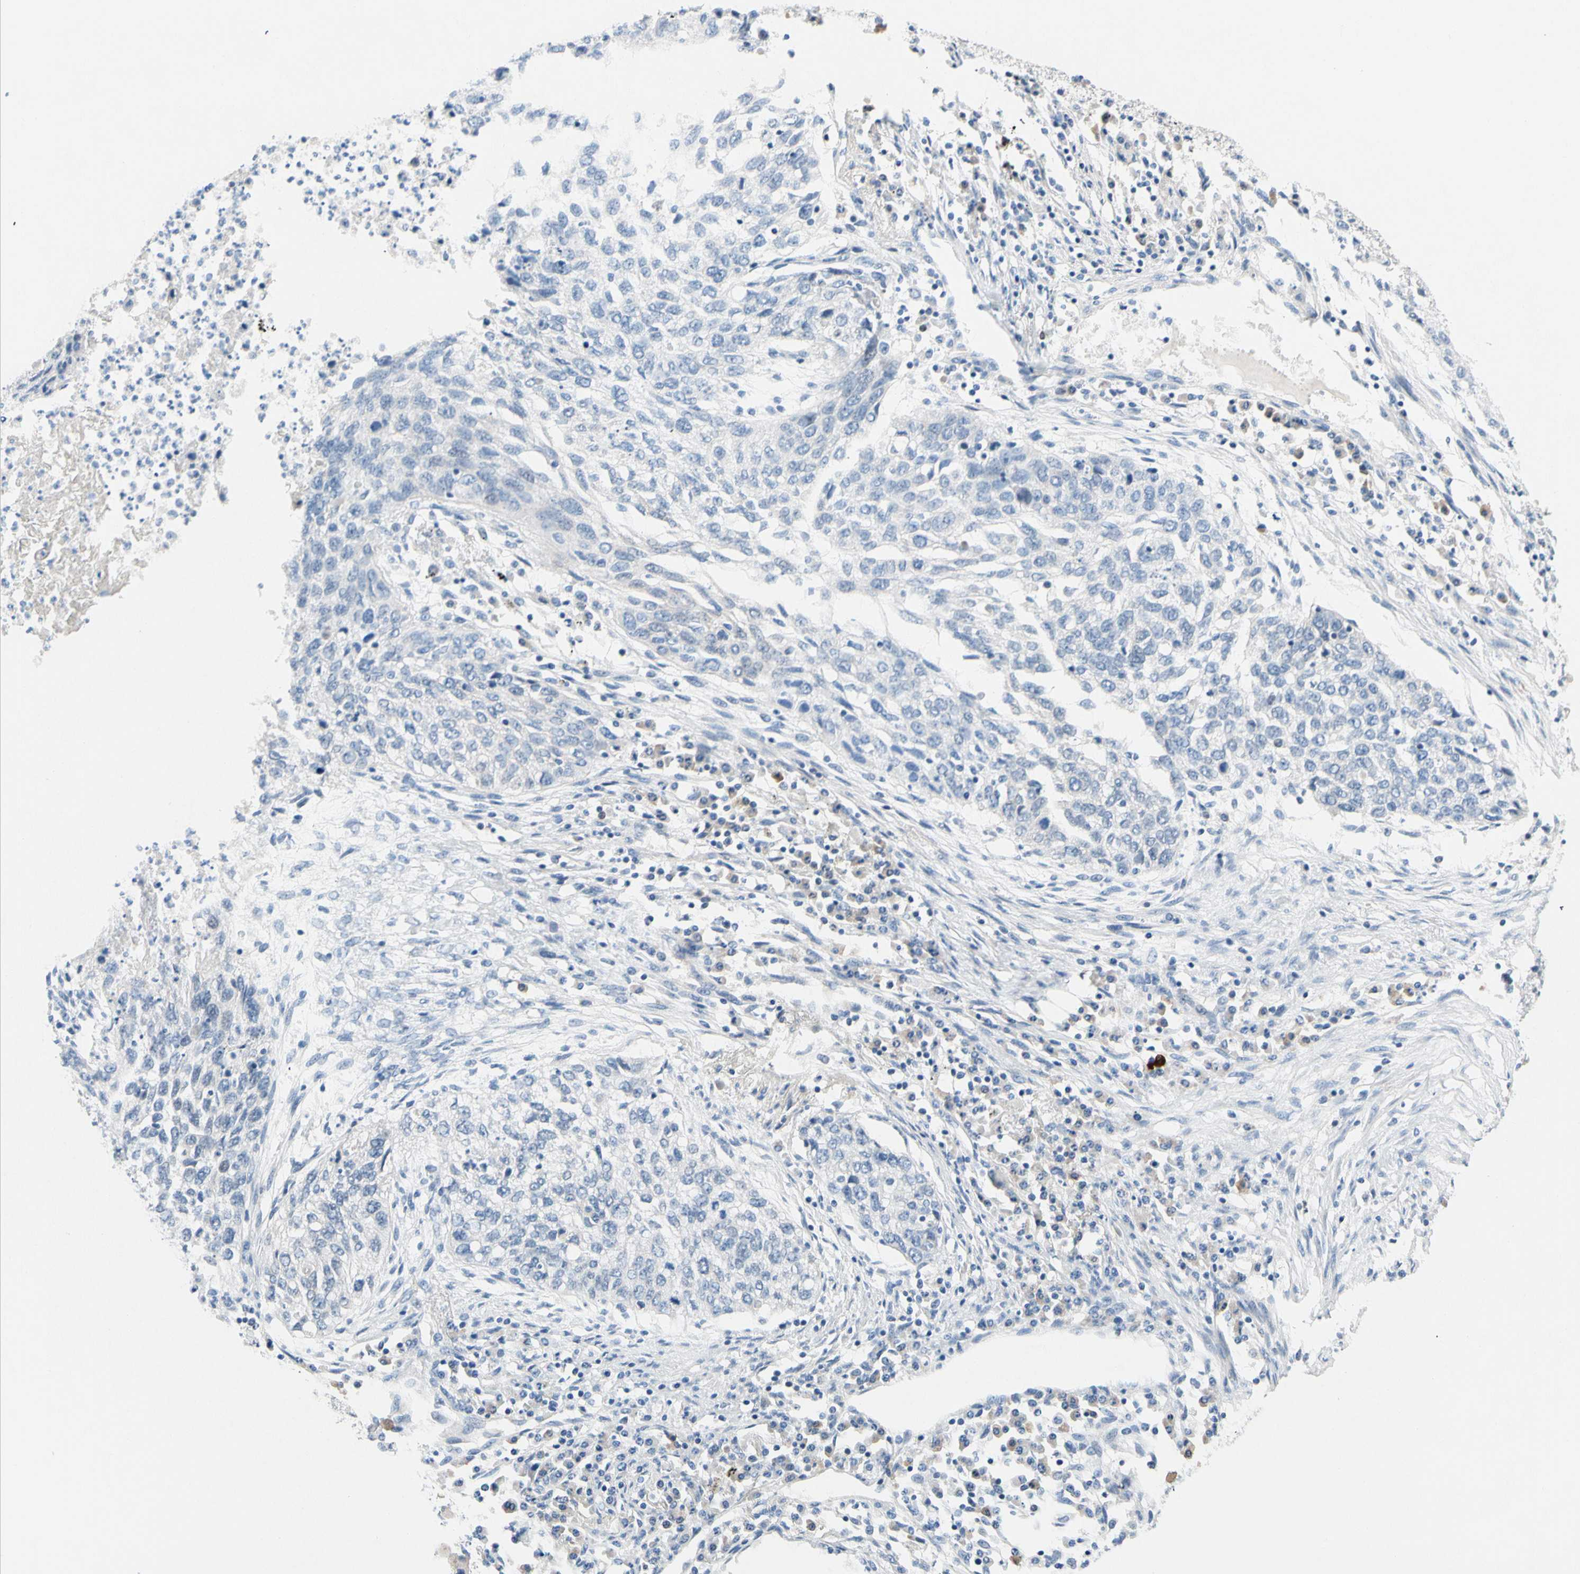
{"staining": {"intensity": "negative", "quantity": "none", "location": "none"}, "tissue": "lung cancer", "cell_type": "Tumor cells", "image_type": "cancer", "snomed": [{"axis": "morphology", "description": "Squamous cell carcinoma, NOS"}, {"axis": "topography", "description": "Lung"}], "caption": "A photomicrograph of lung cancer (squamous cell carcinoma) stained for a protein exhibits no brown staining in tumor cells.", "gene": "ZNF132", "patient": {"sex": "female", "age": 63}}